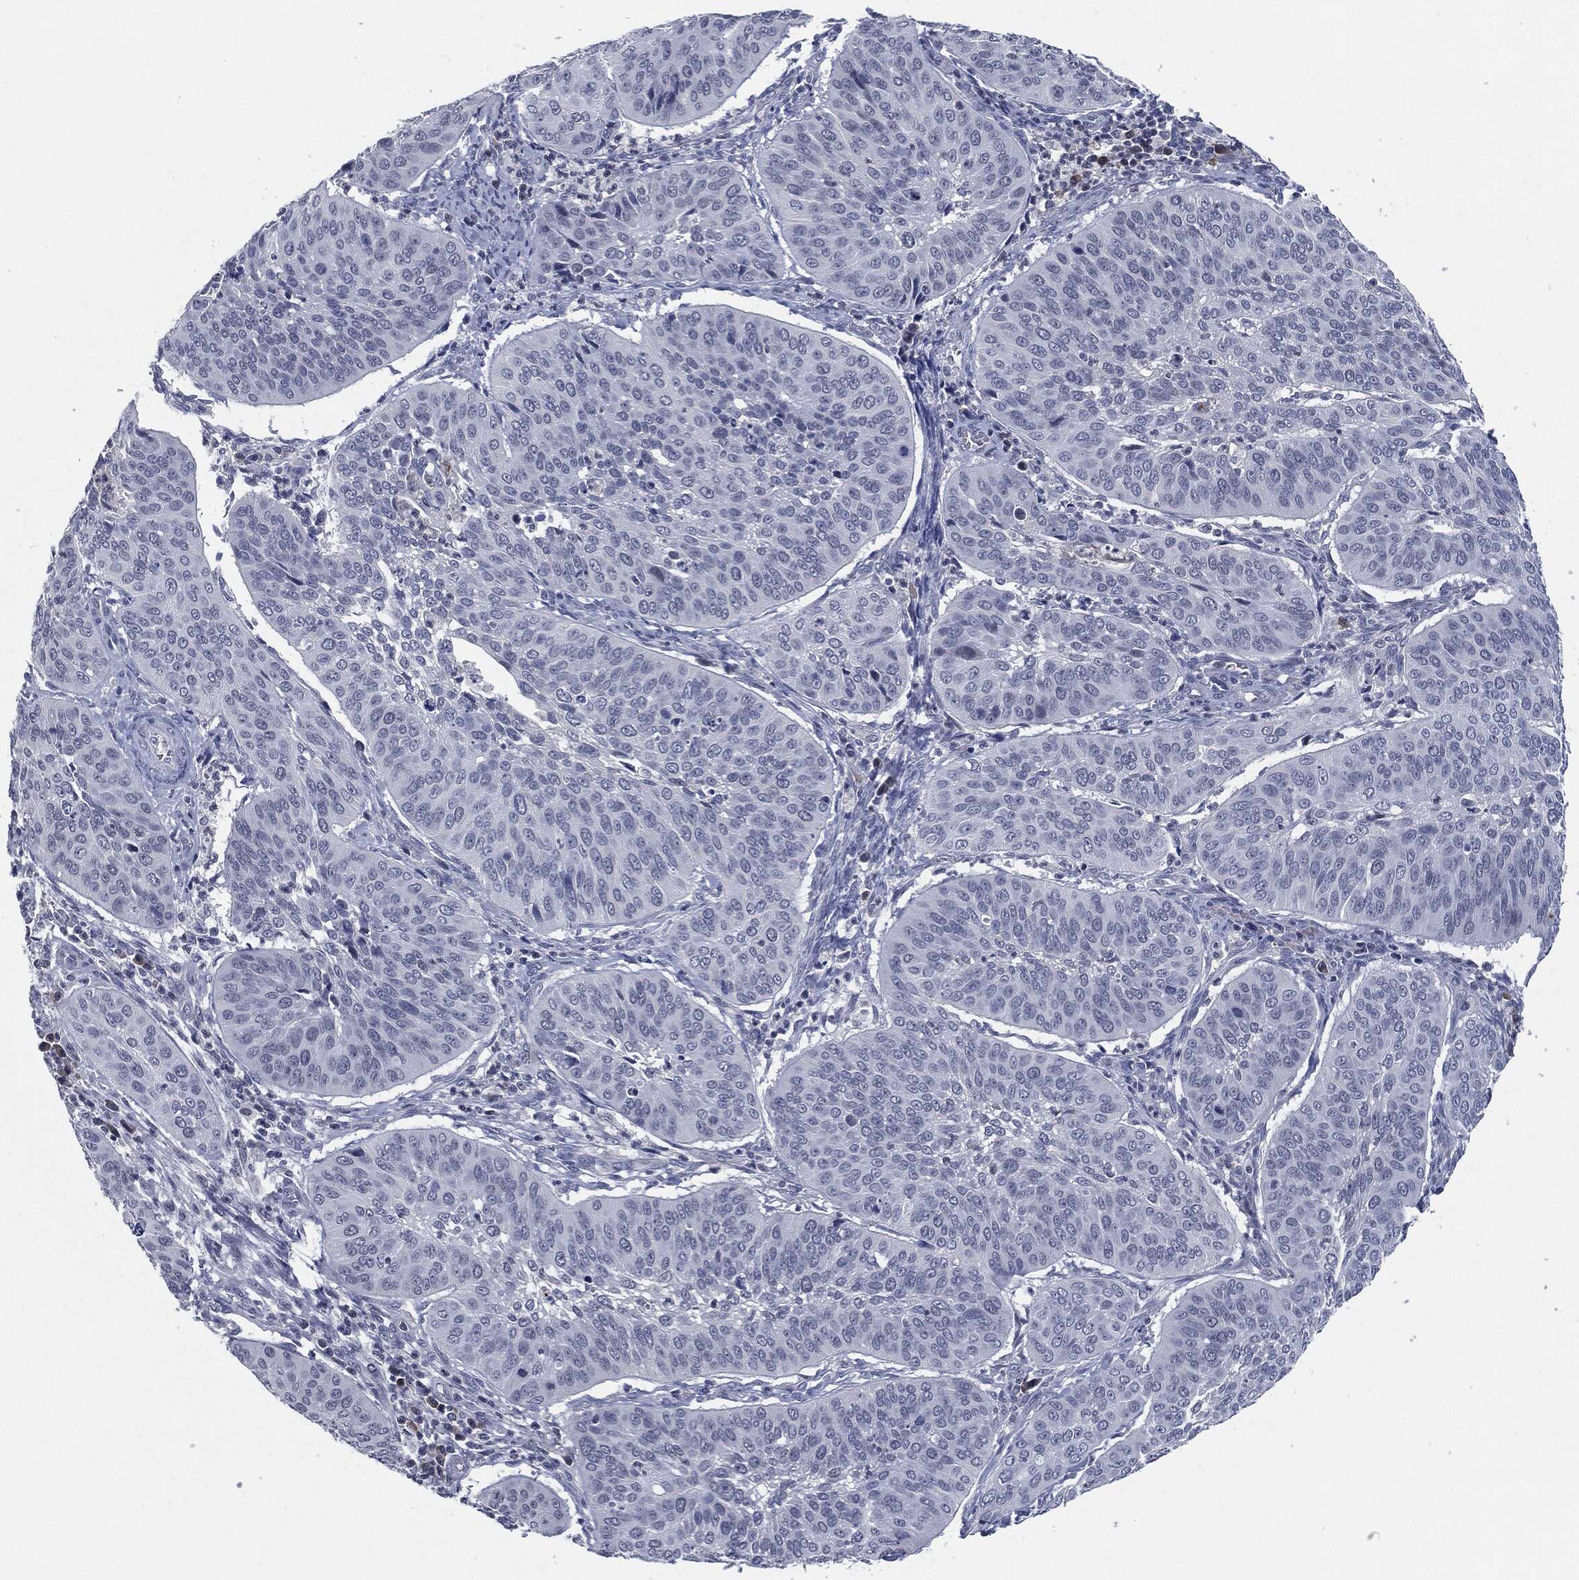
{"staining": {"intensity": "negative", "quantity": "none", "location": "none"}, "tissue": "cervical cancer", "cell_type": "Tumor cells", "image_type": "cancer", "snomed": [{"axis": "morphology", "description": "Normal tissue, NOS"}, {"axis": "morphology", "description": "Squamous cell carcinoma, NOS"}, {"axis": "topography", "description": "Cervix"}], "caption": "A micrograph of cervical squamous cell carcinoma stained for a protein demonstrates no brown staining in tumor cells.", "gene": "PROM1", "patient": {"sex": "female", "age": 39}}